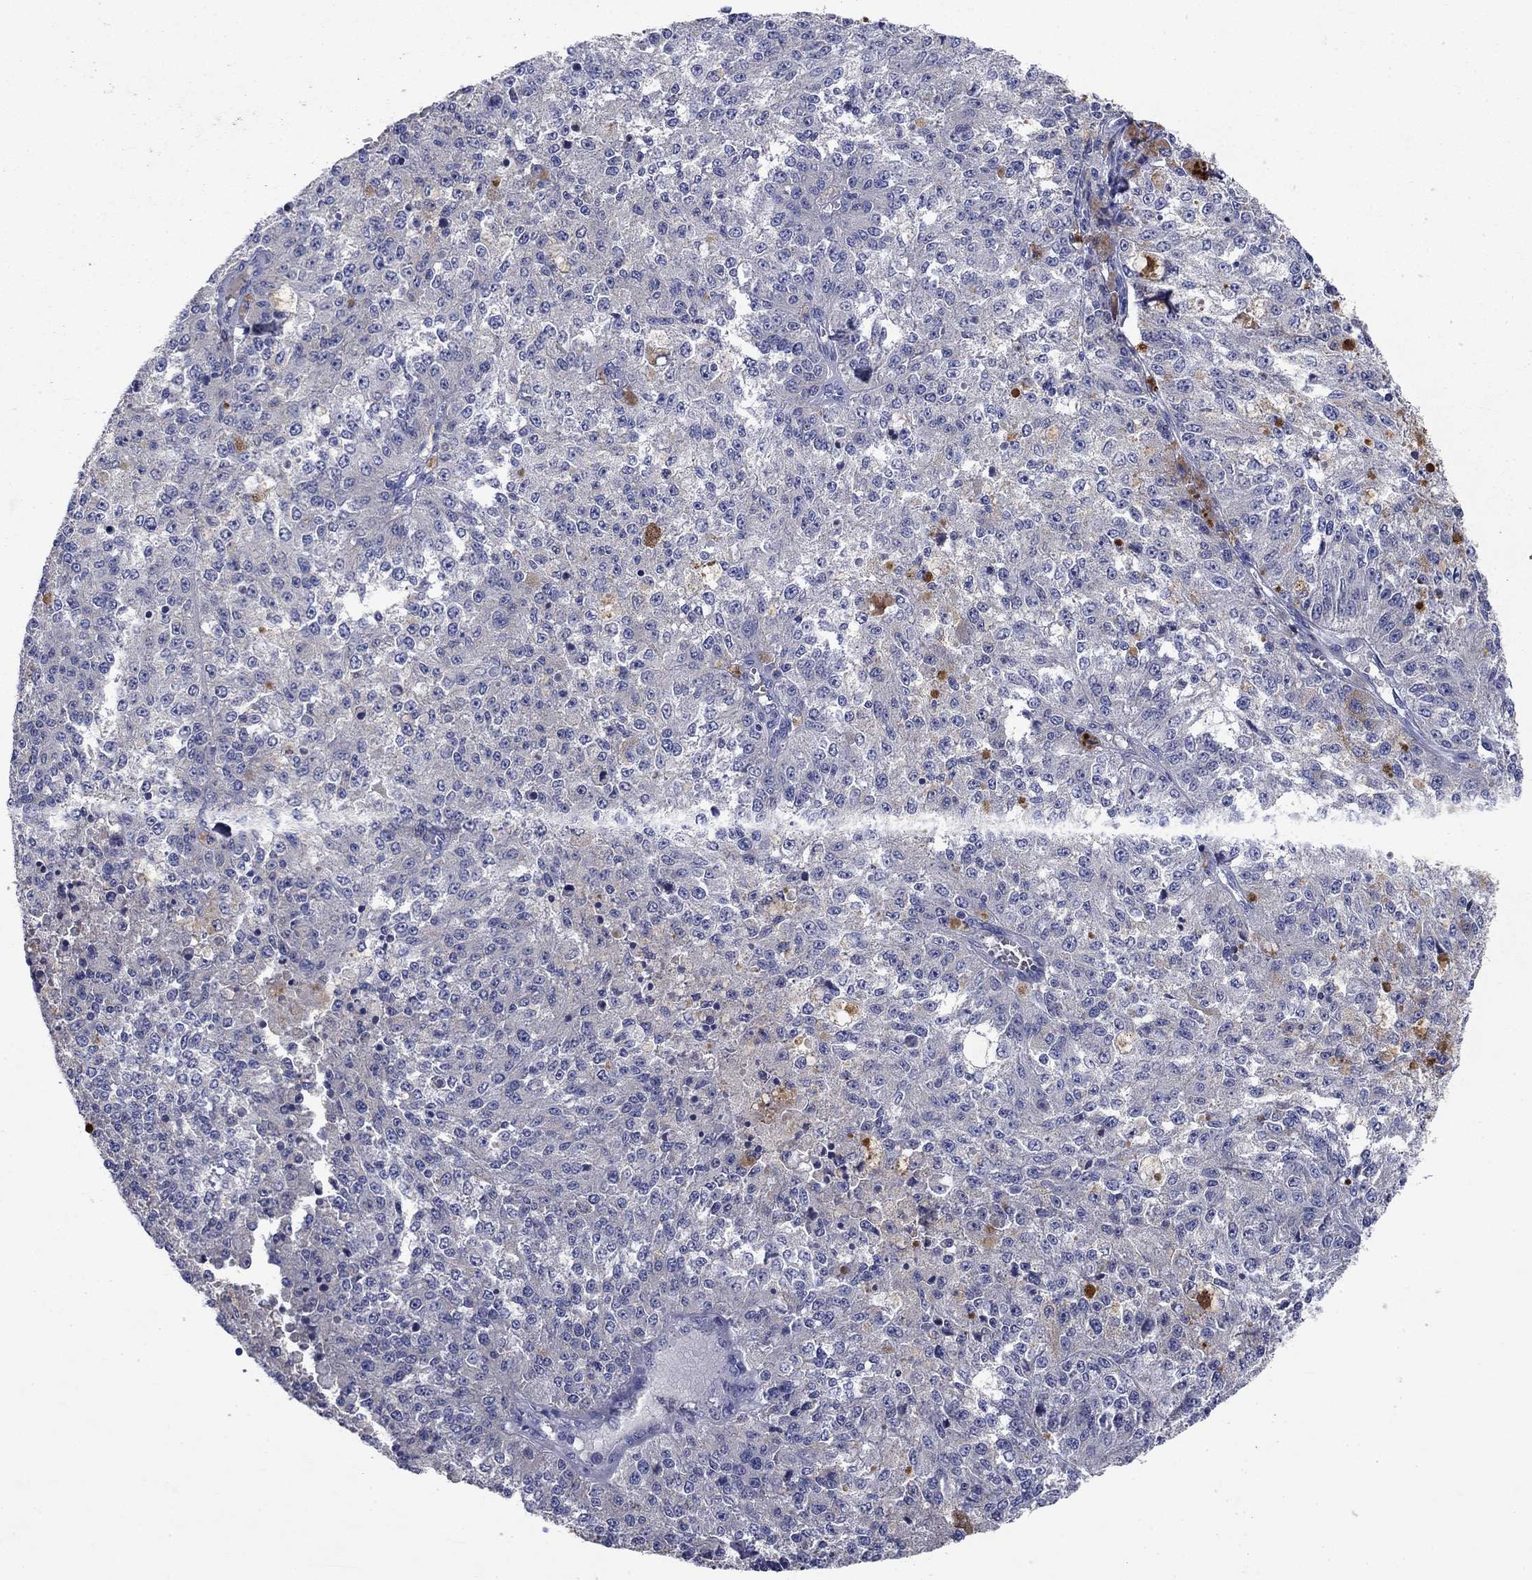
{"staining": {"intensity": "negative", "quantity": "none", "location": "none"}, "tissue": "melanoma", "cell_type": "Tumor cells", "image_type": "cancer", "snomed": [{"axis": "morphology", "description": "Malignant melanoma, Metastatic site"}, {"axis": "topography", "description": "Lymph node"}], "caption": "DAB immunohistochemical staining of melanoma reveals no significant positivity in tumor cells.", "gene": "SULT2B1", "patient": {"sex": "female", "age": 64}}